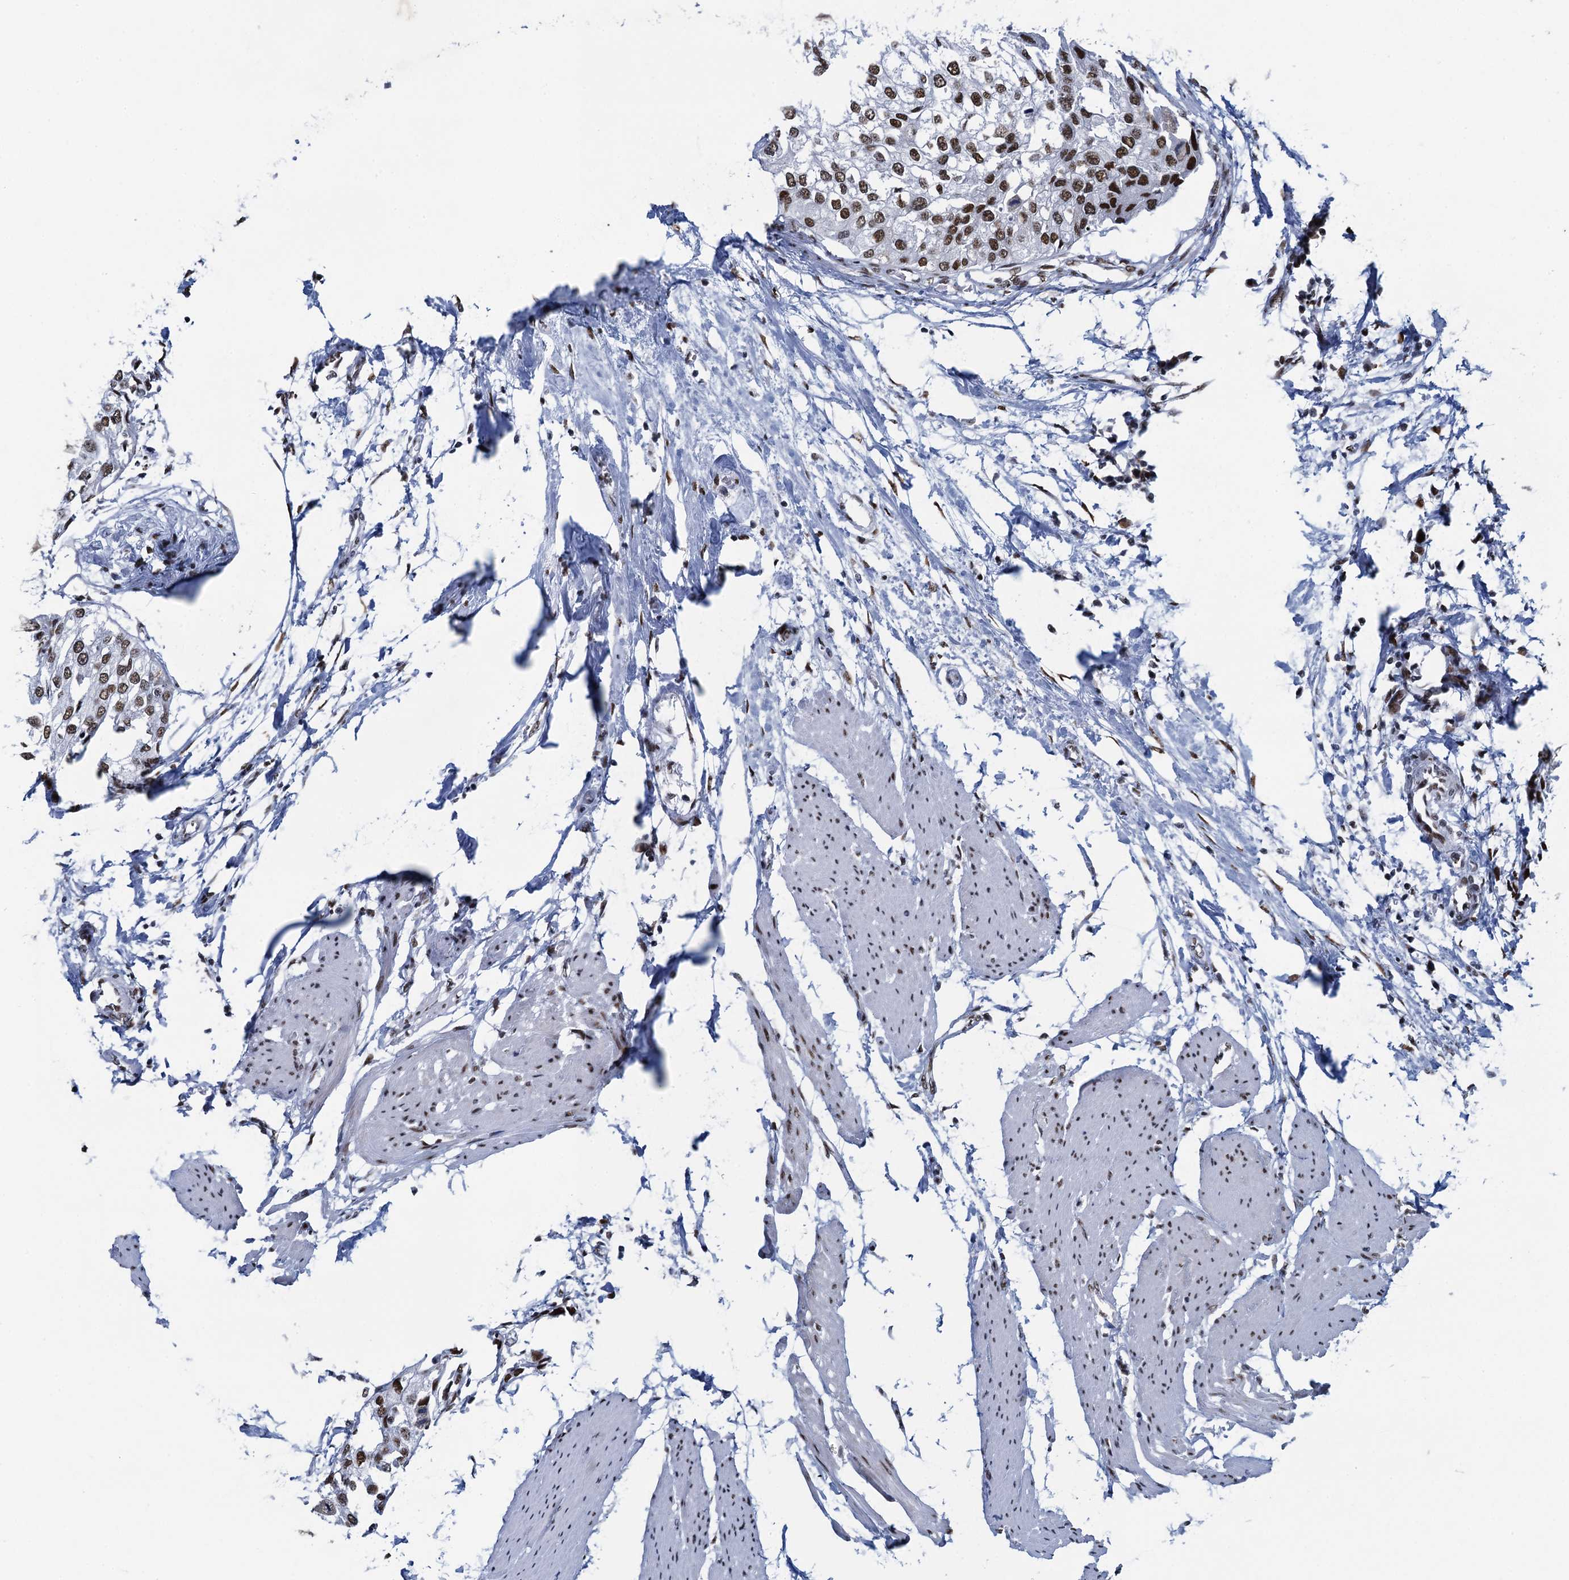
{"staining": {"intensity": "moderate", "quantity": ">75%", "location": "nuclear"}, "tissue": "urothelial cancer", "cell_type": "Tumor cells", "image_type": "cancer", "snomed": [{"axis": "morphology", "description": "Urothelial carcinoma, High grade"}, {"axis": "topography", "description": "Urinary bladder"}], "caption": "Tumor cells display moderate nuclear positivity in approximately >75% of cells in high-grade urothelial carcinoma.", "gene": "HNRNPUL2", "patient": {"sex": "male", "age": 64}}